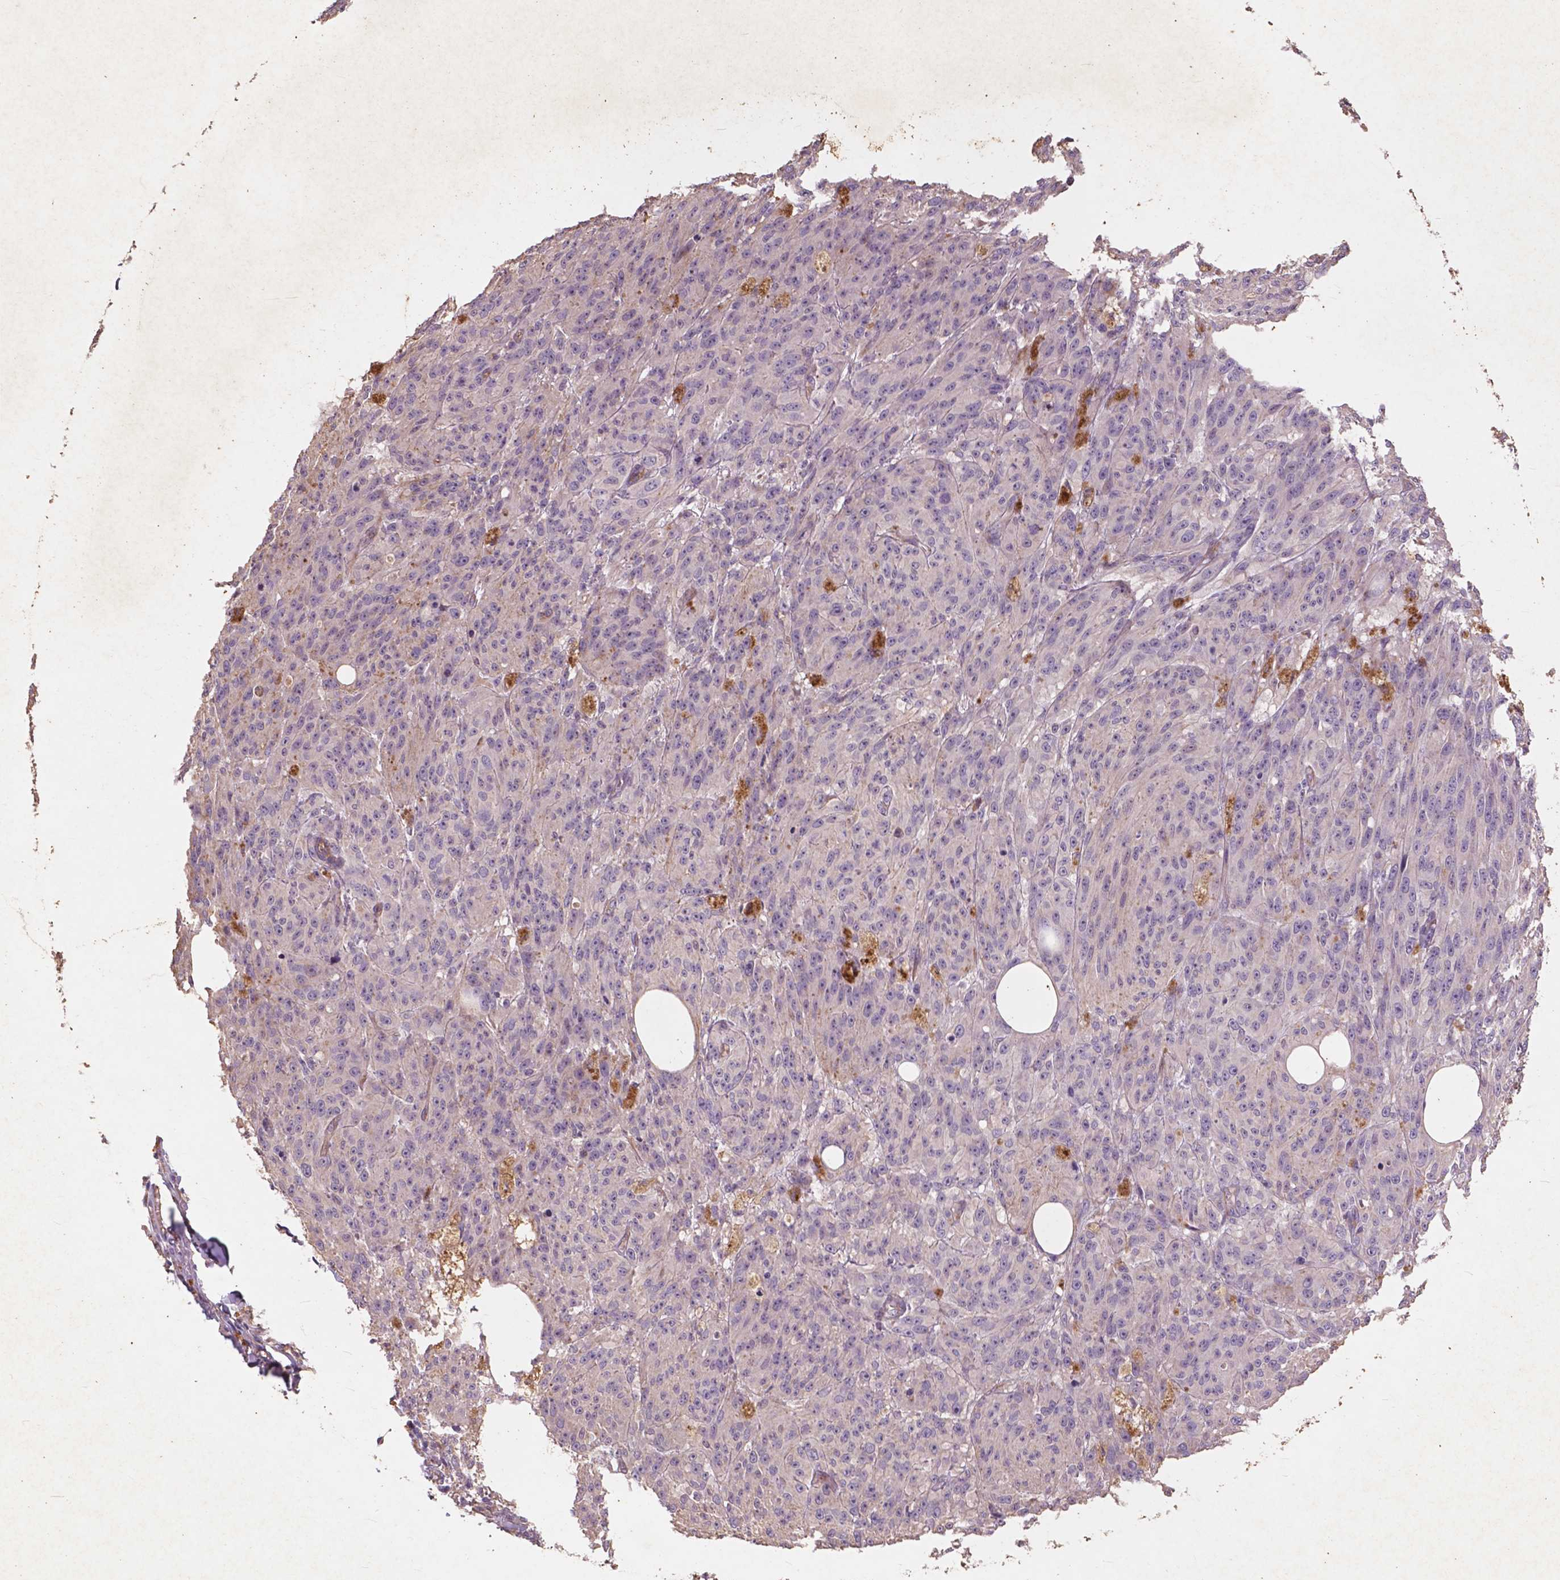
{"staining": {"intensity": "negative", "quantity": "none", "location": "none"}, "tissue": "melanoma", "cell_type": "Tumor cells", "image_type": "cancer", "snomed": [{"axis": "morphology", "description": "Malignant melanoma, NOS"}, {"axis": "topography", "description": "Skin"}], "caption": "Human melanoma stained for a protein using IHC demonstrates no expression in tumor cells.", "gene": "RFPL4B", "patient": {"sex": "female", "age": 34}}